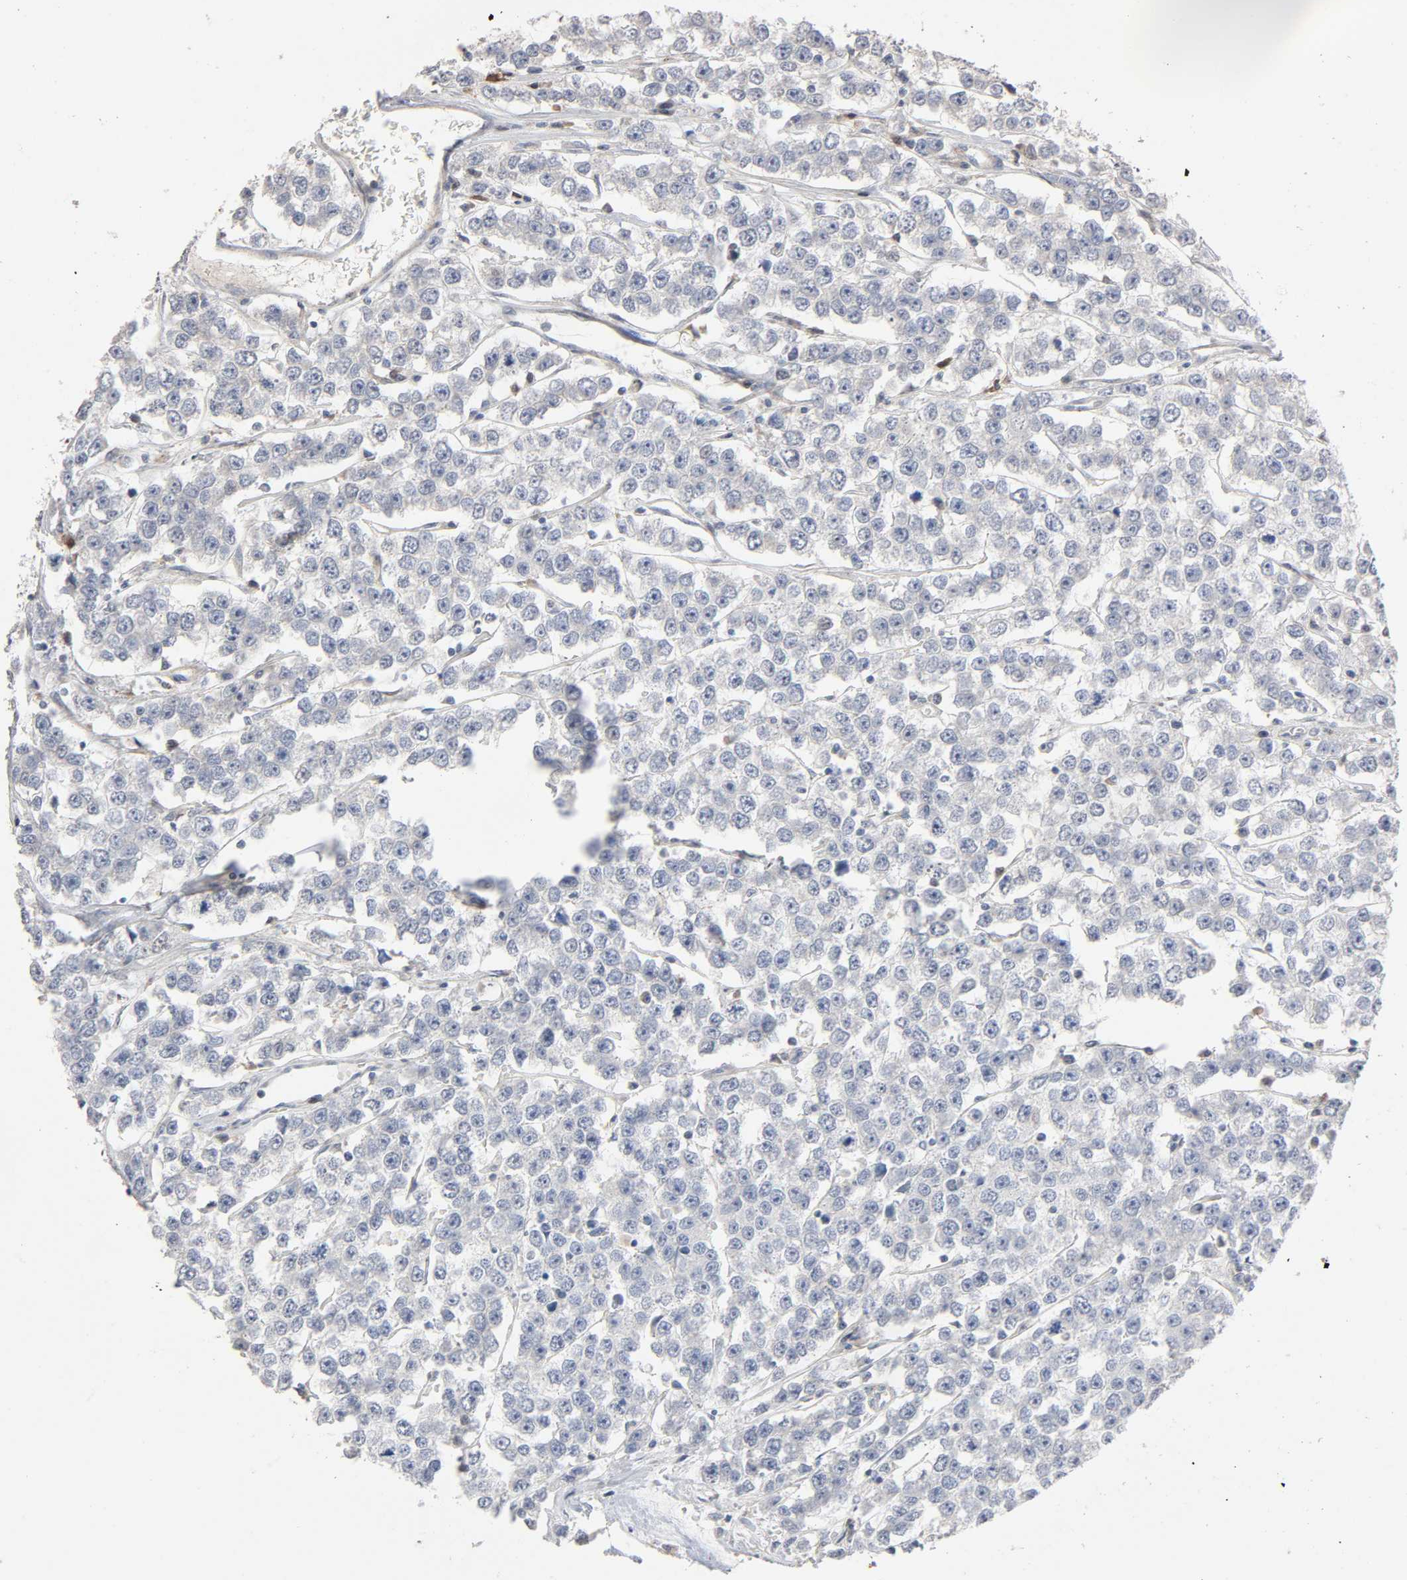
{"staining": {"intensity": "negative", "quantity": "none", "location": "none"}, "tissue": "testis cancer", "cell_type": "Tumor cells", "image_type": "cancer", "snomed": [{"axis": "morphology", "description": "Seminoma, NOS"}, {"axis": "morphology", "description": "Carcinoma, Embryonal, NOS"}, {"axis": "topography", "description": "Testis"}], "caption": "Immunohistochemical staining of testis cancer (seminoma) shows no significant staining in tumor cells. (Brightfield microscopy of DAB (3,3'-diaminobenzidine) immunohistochemistry (IHC) at high magnification).", "gene": "CDK6", "patient": {"sex": "male", "age": 52}}